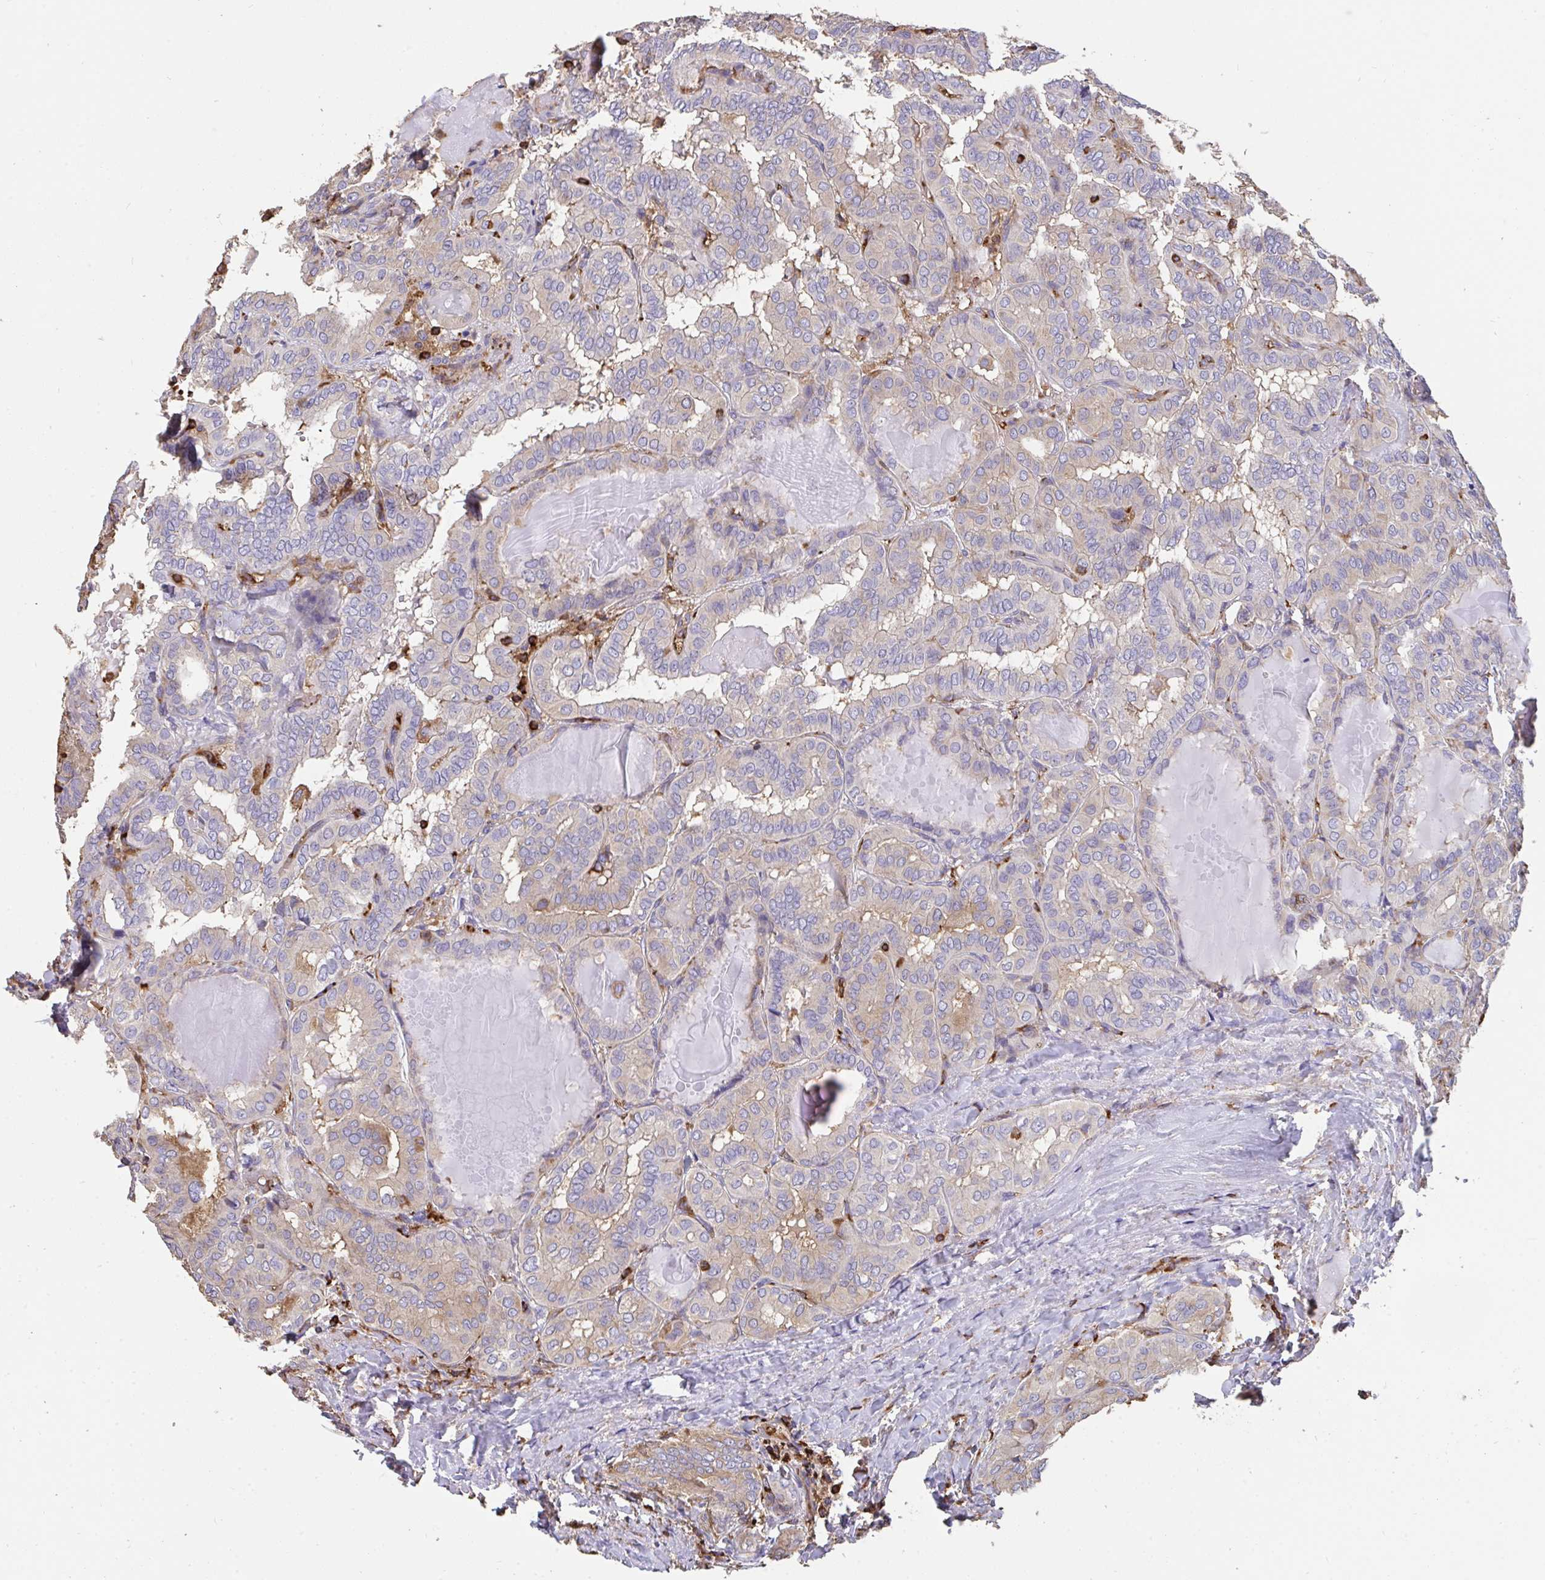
{"staining": {"intensity": "negative", "quantity": "none", "location": "none"}, "tissue": "thyroid cancer", "cell_type": "Tumor cells", "image_type": "cancer", "snomed": [{"axis": "morphology", "description": "Papillary adenocarcinoma, NOS"}, {"axis": "topography", "description": "Thyroid gland"}], "caption": "There is no significant positivity in tumor cells of thyroid cancer. Brightfield microscopy of immunohistochemistry stained with DAB (3,3'-diaminobenzidine) (brown) and hematoxylin (blue), captured at high magnification.", "gene": "CFL1", "patient": {"sex": "female", "age": 46}}